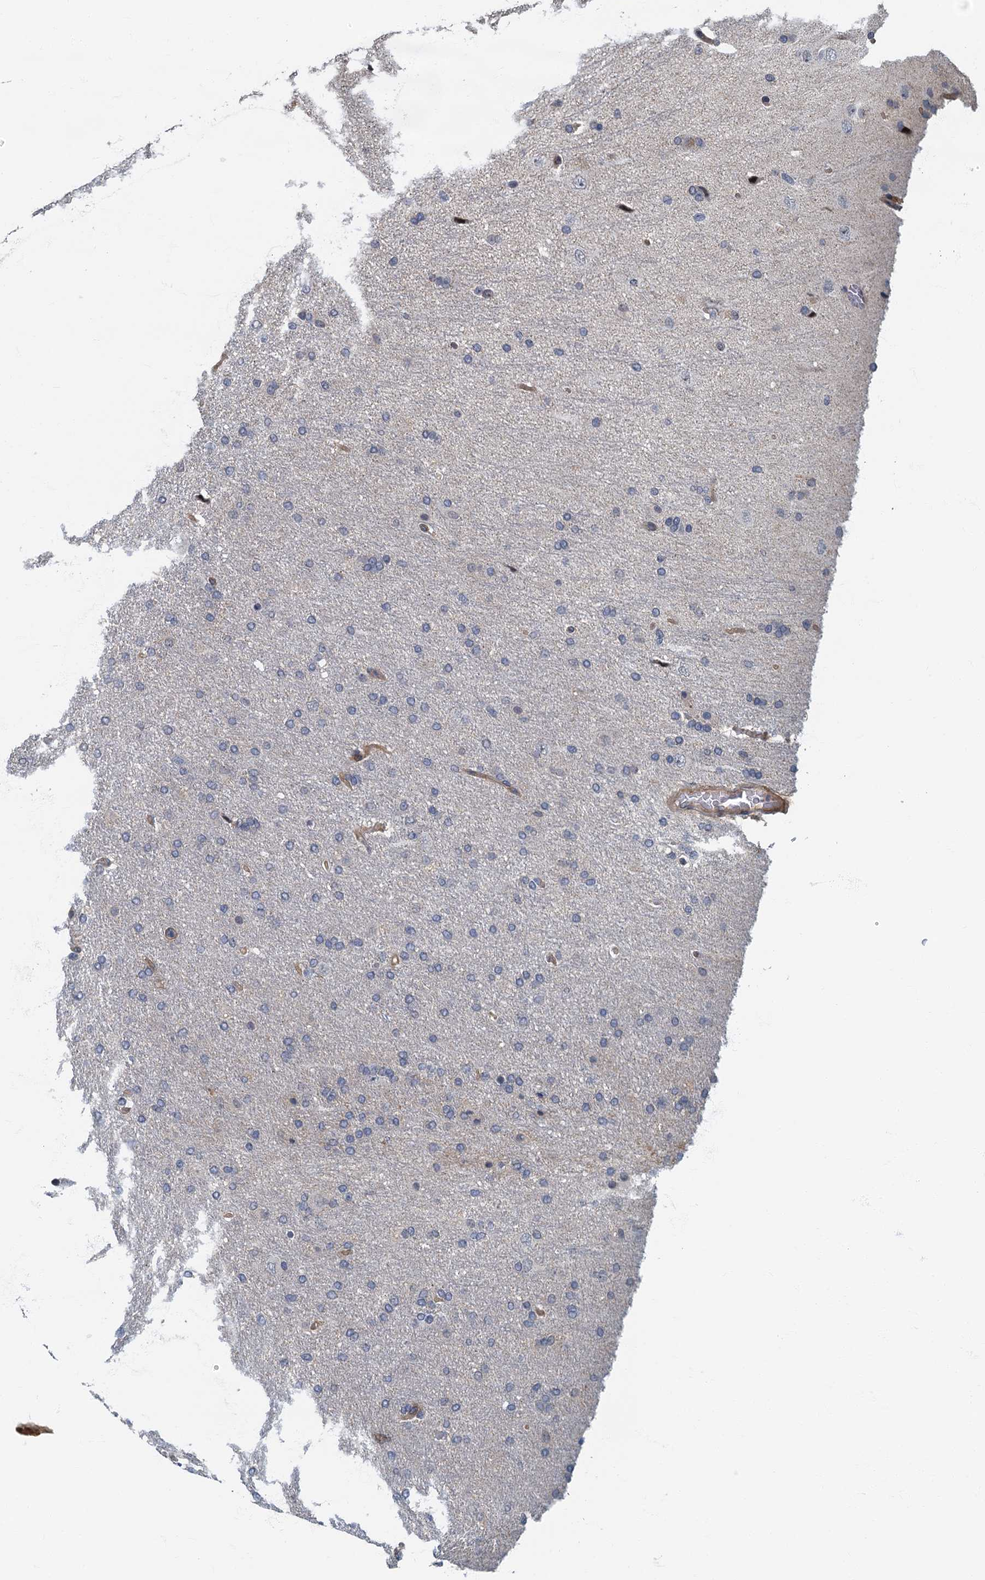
{"staining": {"intensity": "negative", "quantity": "none", "location": "none"}, "tissue": "glioma", "cell_type": "Tumor cells", "image_type": "cancer", "snomed": [{"axis": "morphology", "description": "Glioma, malignant, High grade"}, {"axis": "topography", "description": "Brain"}], "caption": "Micrograph shows no significant protein positivity in tumor cells of malignant glioma (high-grade).", "gene": "CKAP2L", "patient": {"sex": "male", "age": 72}}